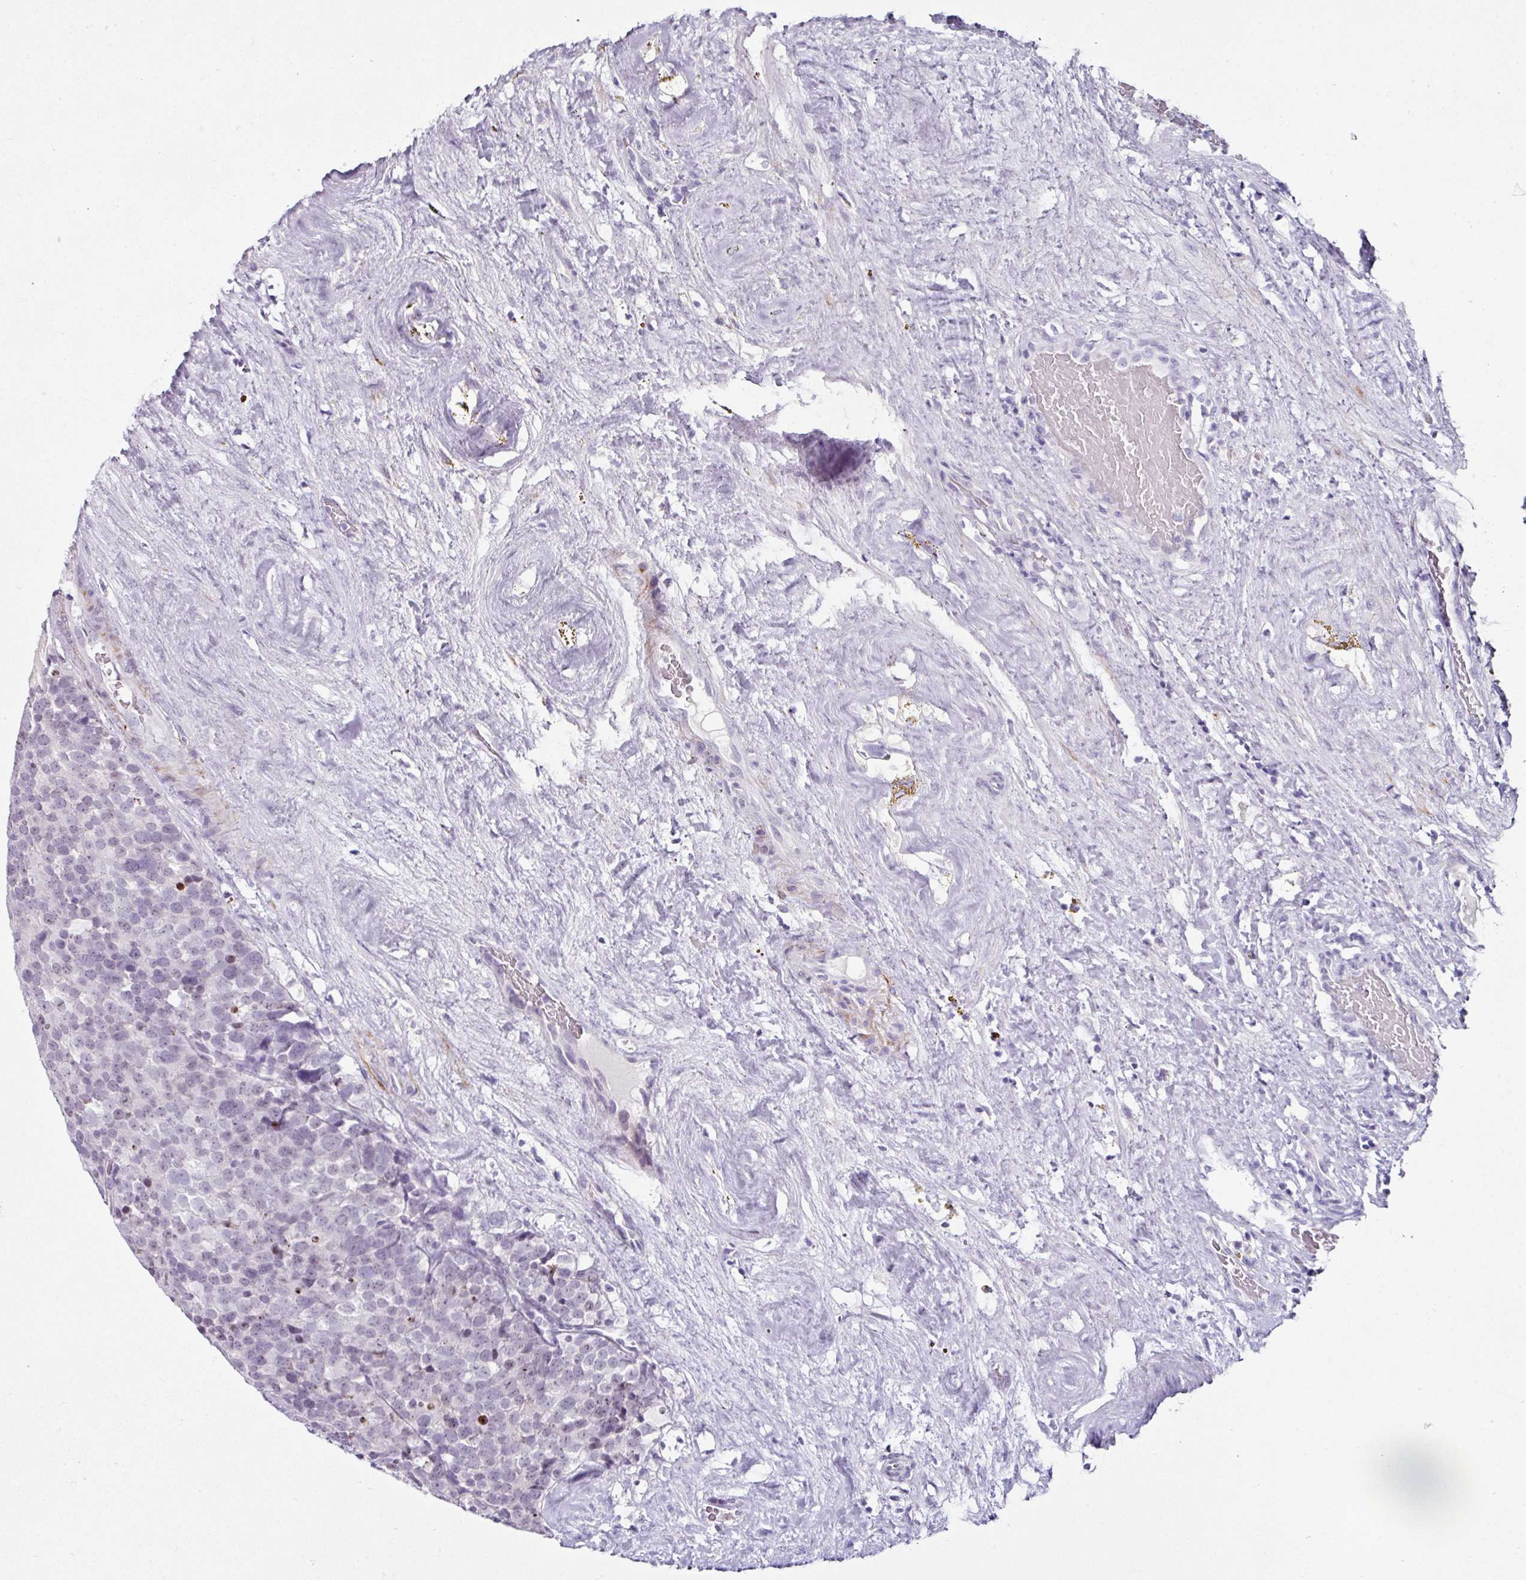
{"staining": {"intensity": "weak", "quantity": "<25%", "location": "nuclear"}, "tissue": "testis cancer", "cell_type": "Tumor cells", "image_type": "cancer", "snomed": [{"axis": "morphology", "description": "Seminoma, NOS"}, {"axis": "topography", "description": "Testis"}], "caption": "Immunohistochemistry image of seminoma (testis) stained for a protein (brown), which reveals no staining in tumor cells.", "gene": "TRA2A", "patient": {"sex": "male", "age": 71}}